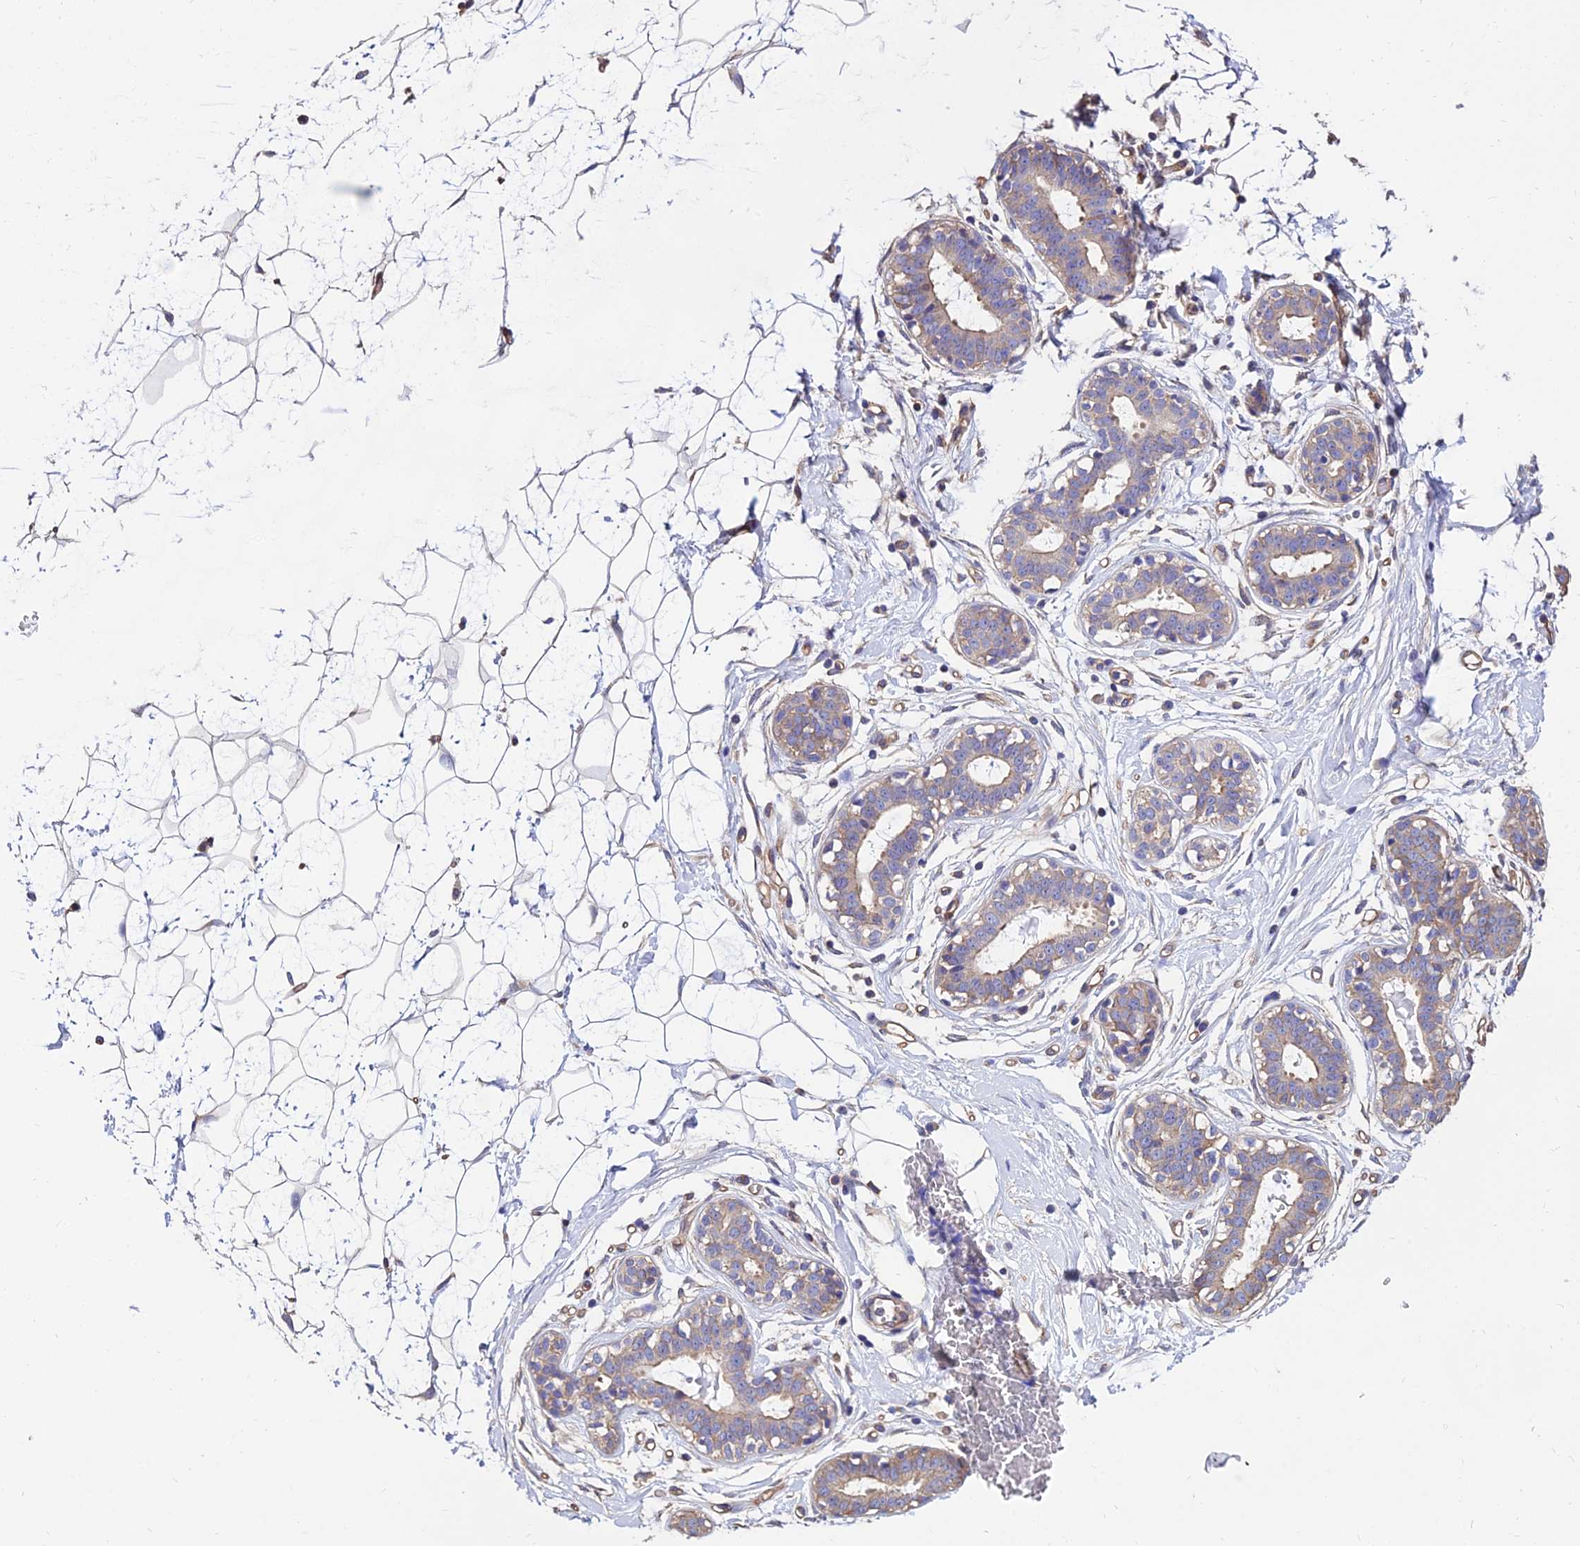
{"staining": {"intensity": "negative", "quantity": "none", "location": "none"}, "tissue": "breast", "cell_type": "Adipocytes", "image_type": "normal", "snomed": [{"axis": "morphology", "description": "Normal tissue, NOS"}, {"axis": "morphology", "description": "Adenoma, NOS"}, {"axis": "topography", "description": "Breast"}], "caption": "Adipocytes show no significant expression in benign breast. (Brightfield microscopy of DAB IHC at high magnification).", "gene": "CALM1", "patient": {"sex": "female", "age": 23}}